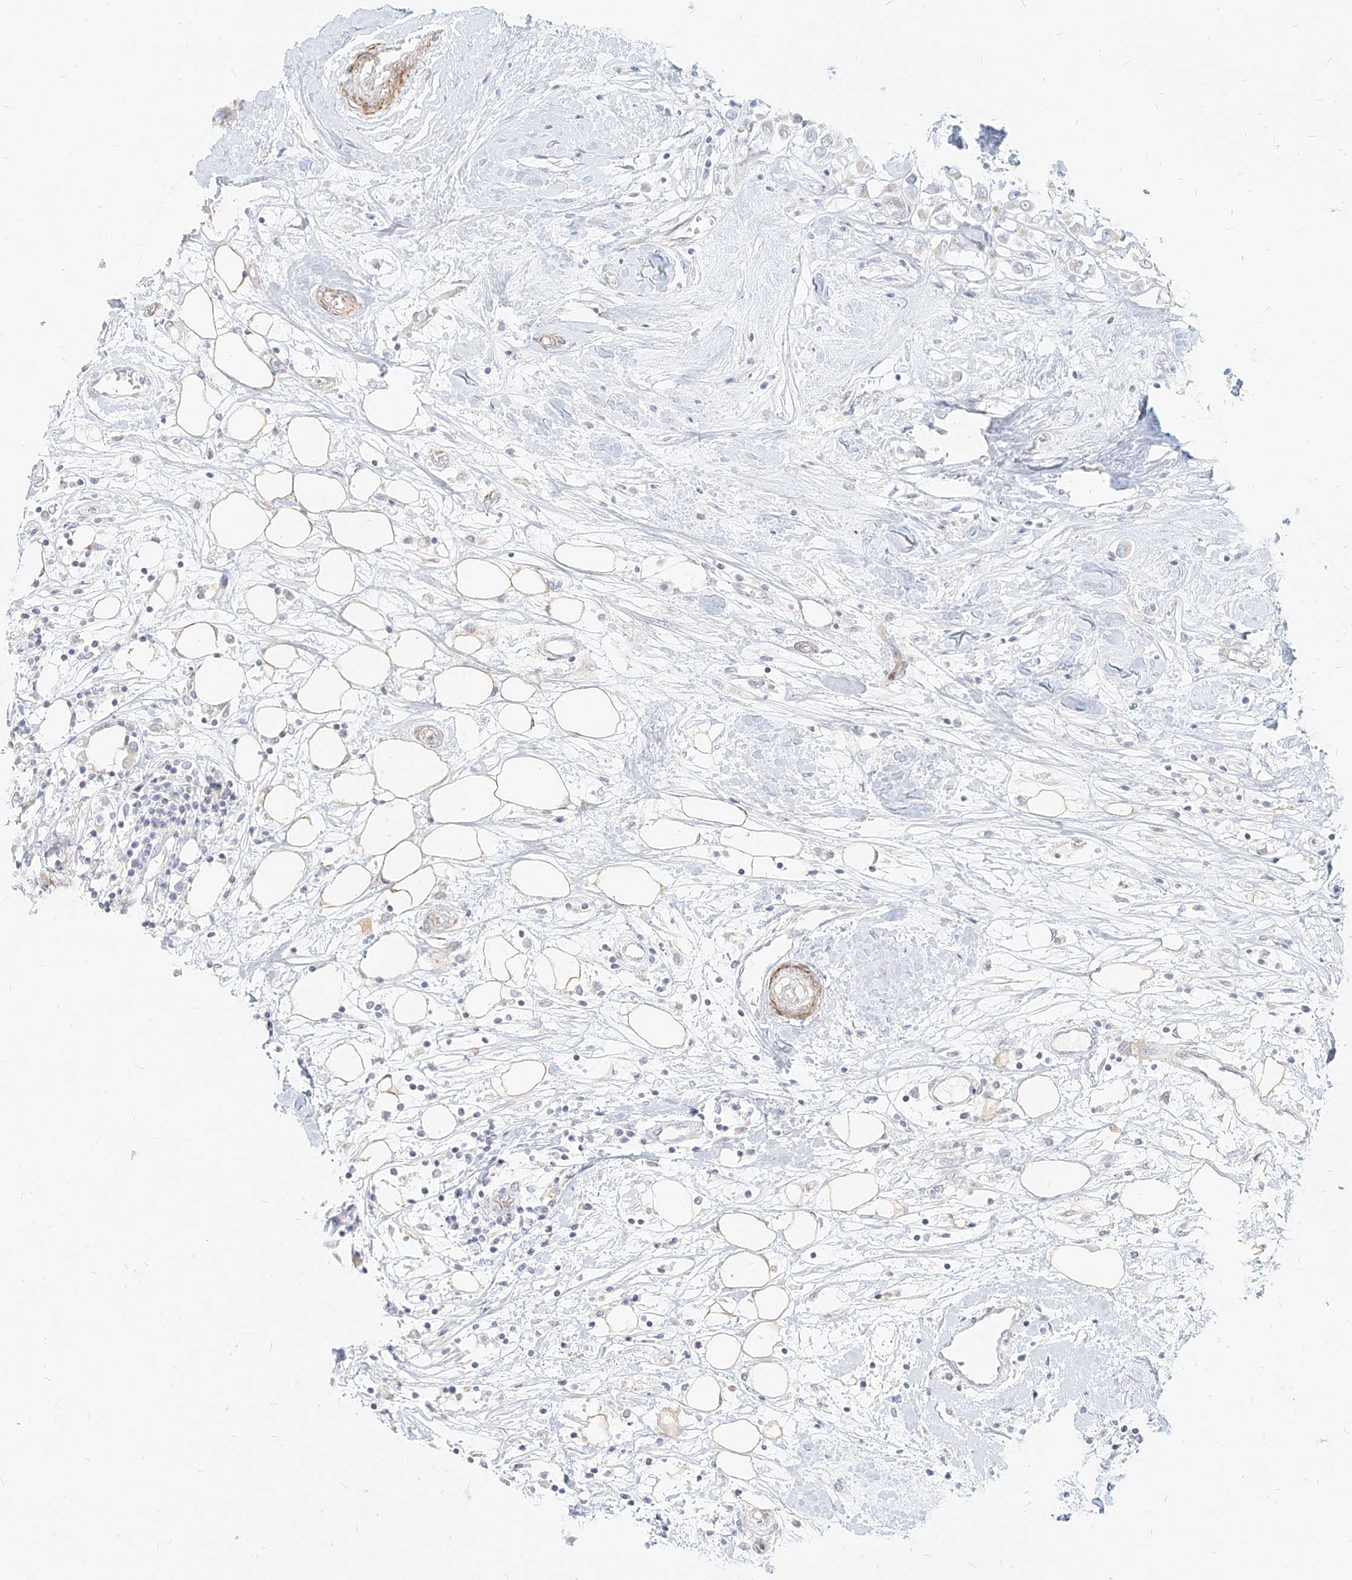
{"staining": {"intensity": "negative", "quantity": "none", "location": "none"}, "tissue": "breast cancer", "cell_type": "Tumor cells", "image_type": "cancer", "snomed": [{"axis": "morphology", "description": "Duct carcinoma"}, {"axis": "topography", "description": "Breast"}], "caption": "This is an immunohistochemistry histopathology image of breast cancer. There is no expression in tumor cells.", "gene": "ITPKB", "patient": {"sex": "female", "age": 61}}